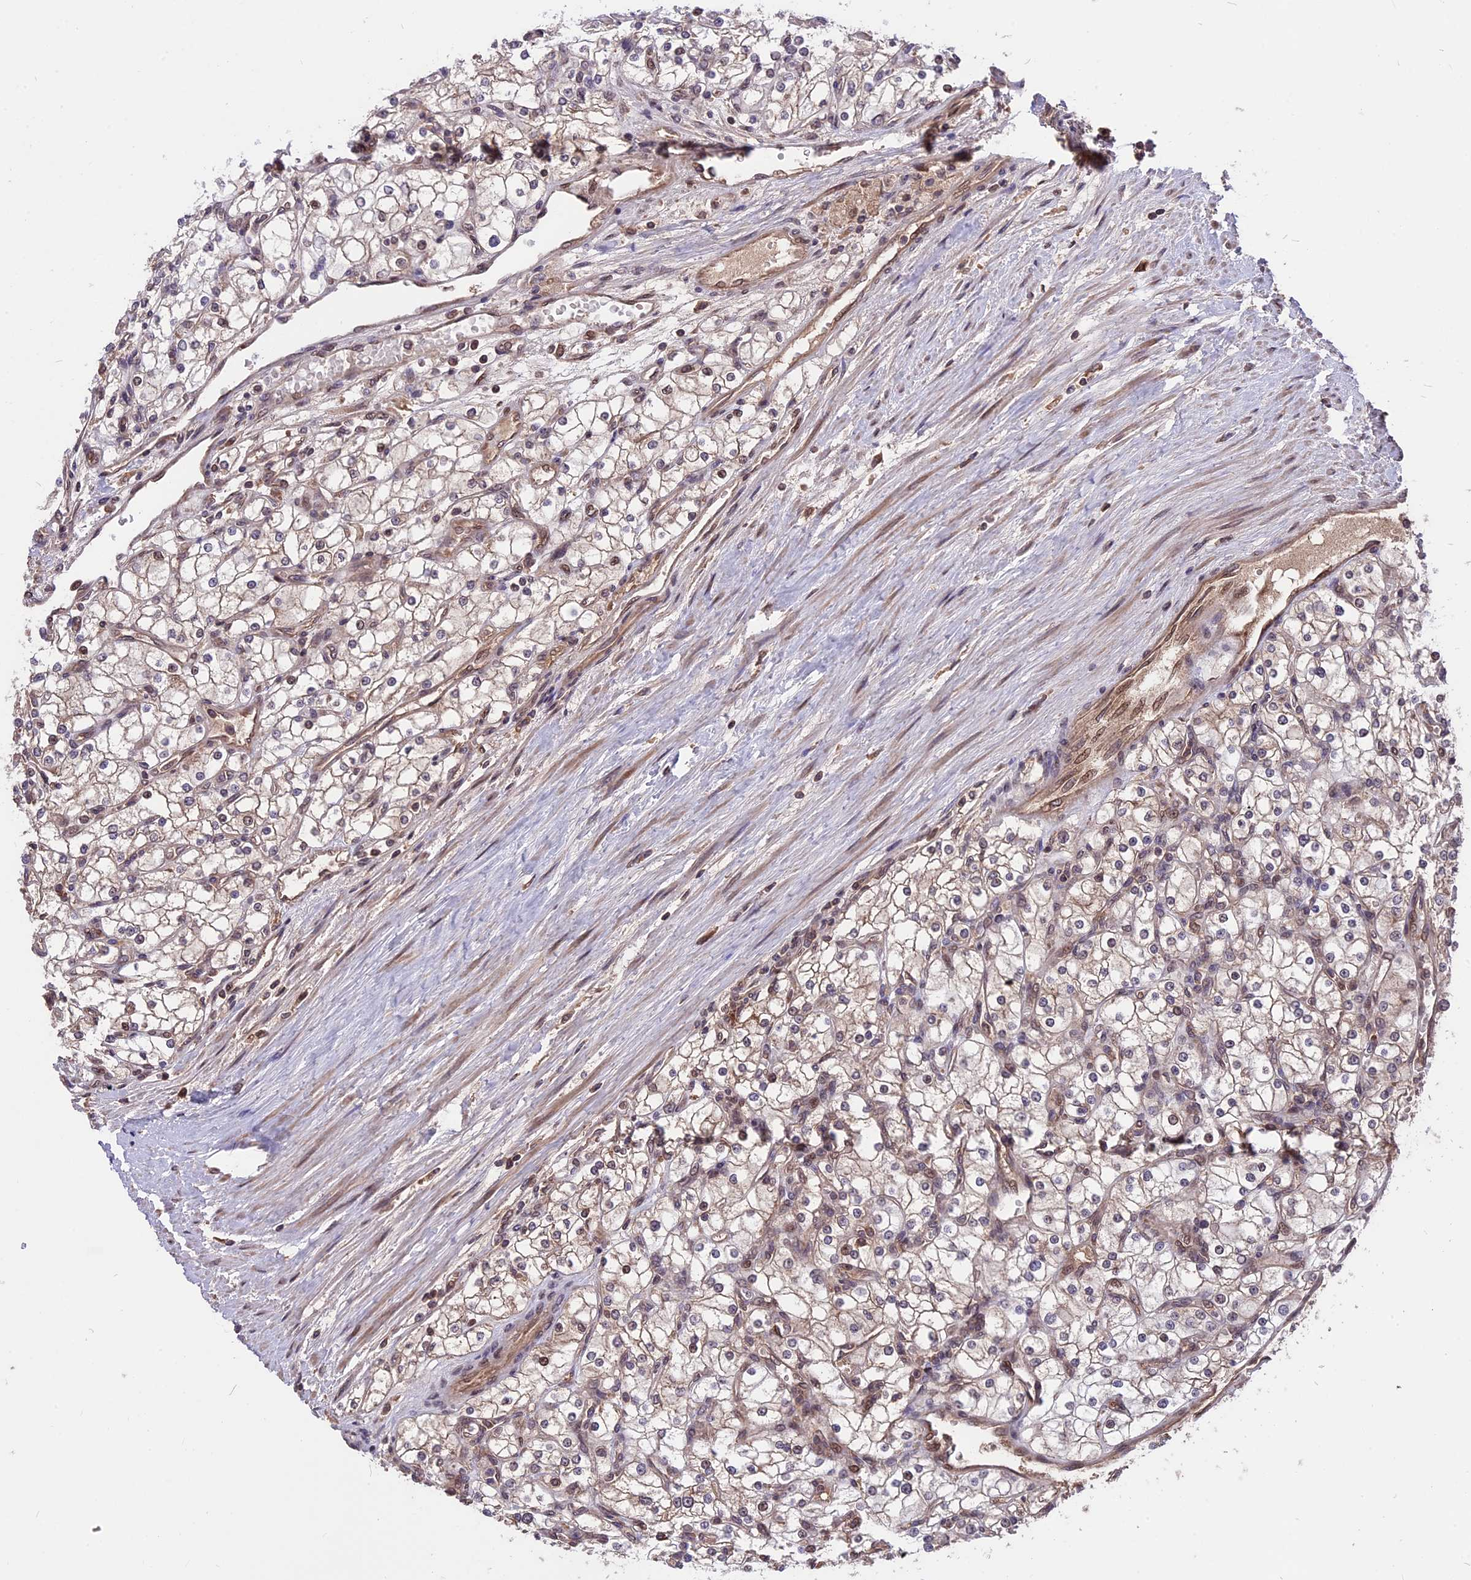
{"staining": {"intensity": "weak", "quantity": "<25%", "location": "cytoplasmic/membranous,nuclear"}, "tissue": "renal cancer", "cell_type": "Tumor cells", "image_type": "cancer", "snomed": [{"axis": "morphology", "description": "Adenocarcinoma, NOS"}, {"axis": "topography", "description": "Kidney"}], "caption": "This is an immunohistochemistry micrograph of human renal cancer. There is no staining in tumor cells.", "gene": "ZNF598", "patient": {"sex": "male", "age": 80}}